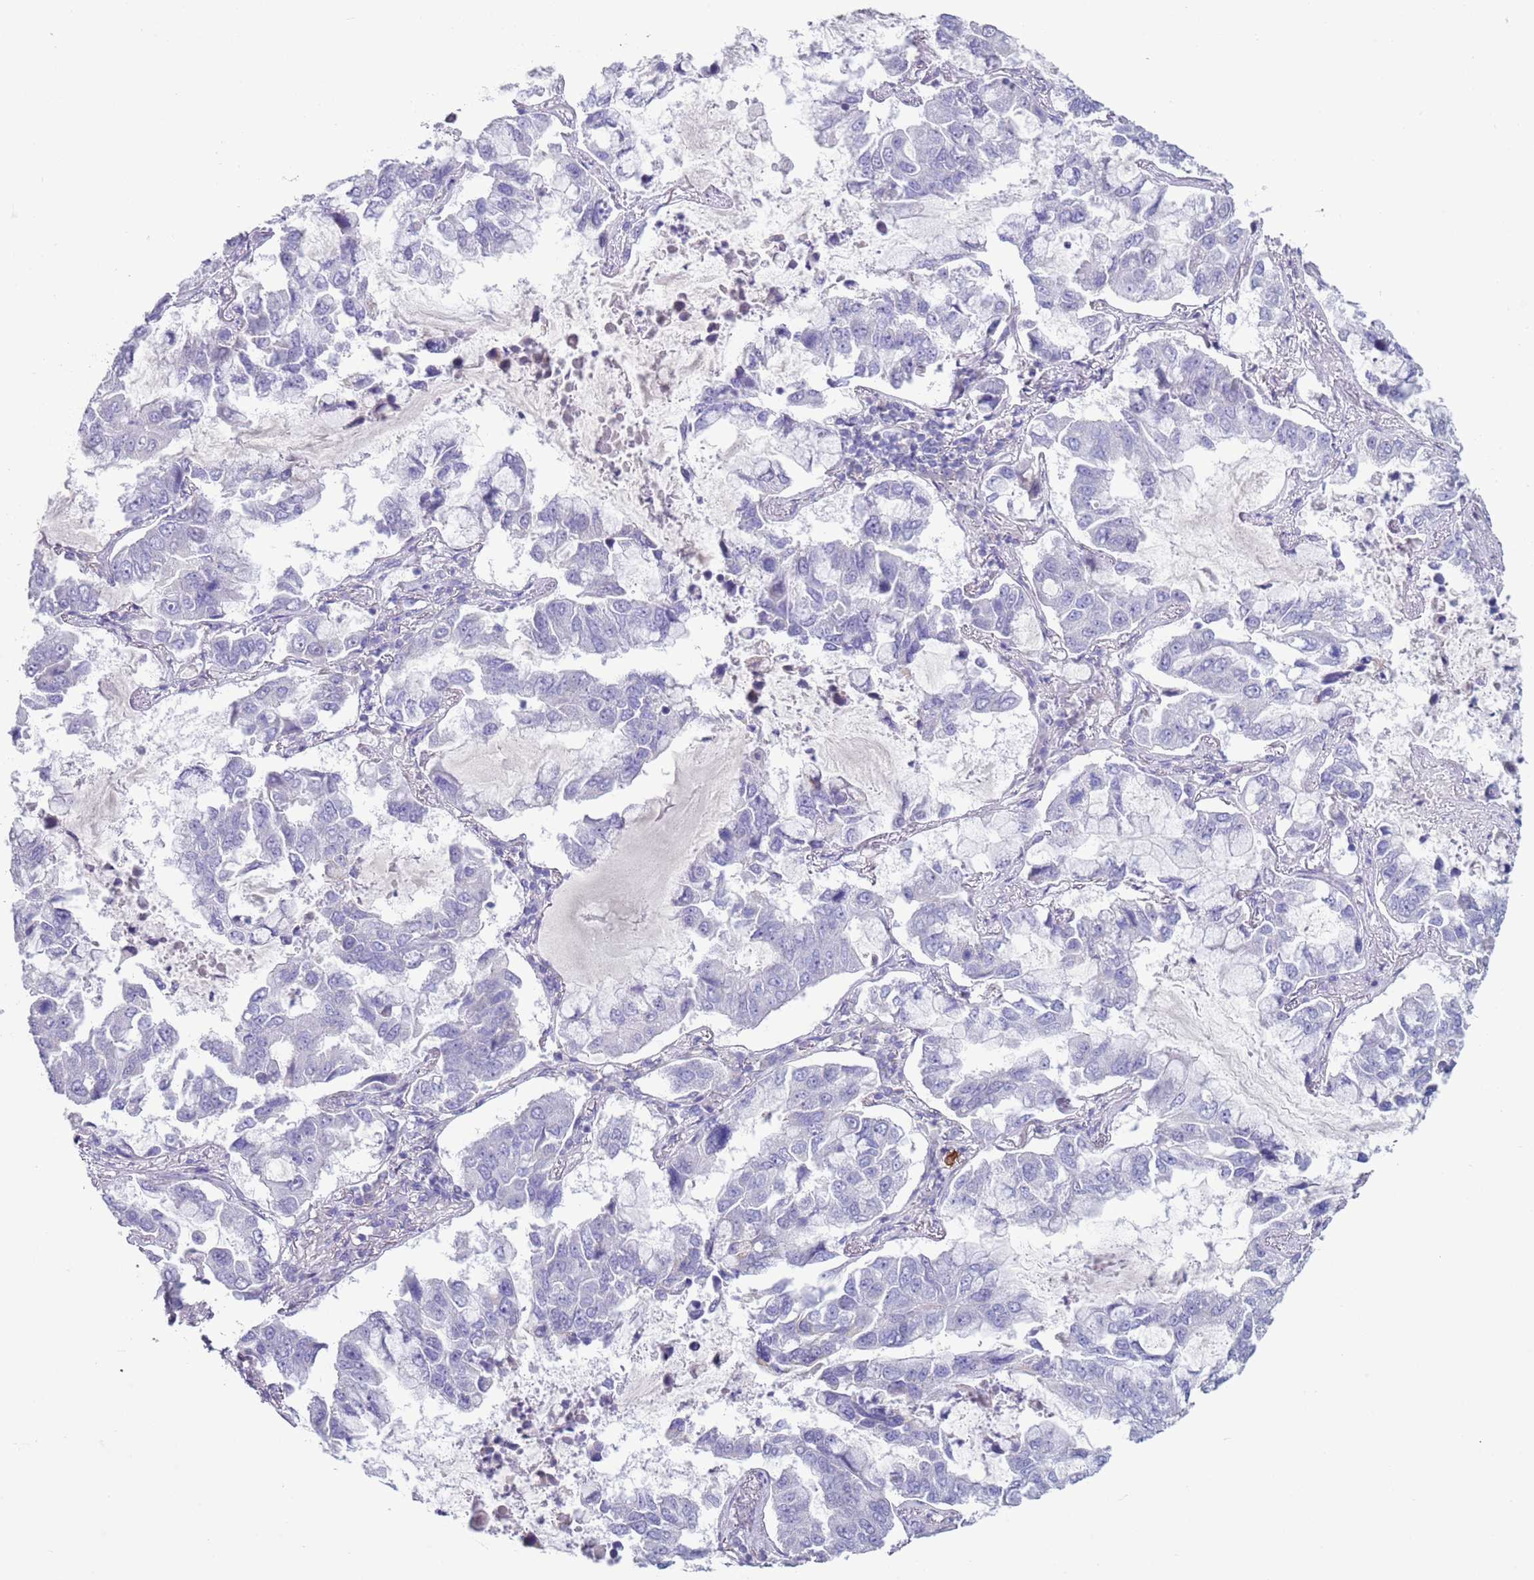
{"staining": {"intensity": "negative", "quantity": "none", "location": "none"}, "tissue": "lung cancer", "cell_type": "Tumor cells", "image_type": "cancer", "snomed": [{"axis": "morphology", "description": "Adenocarcinoma, NOS"}, {"axis": "topography", "description": "Lung"}], "caption": "Lung cancer stained for a protein using IHC exhibits no staining tumor cells.", "gene": "NPAP1", "patient": {"sex": "male", "age": 64}}